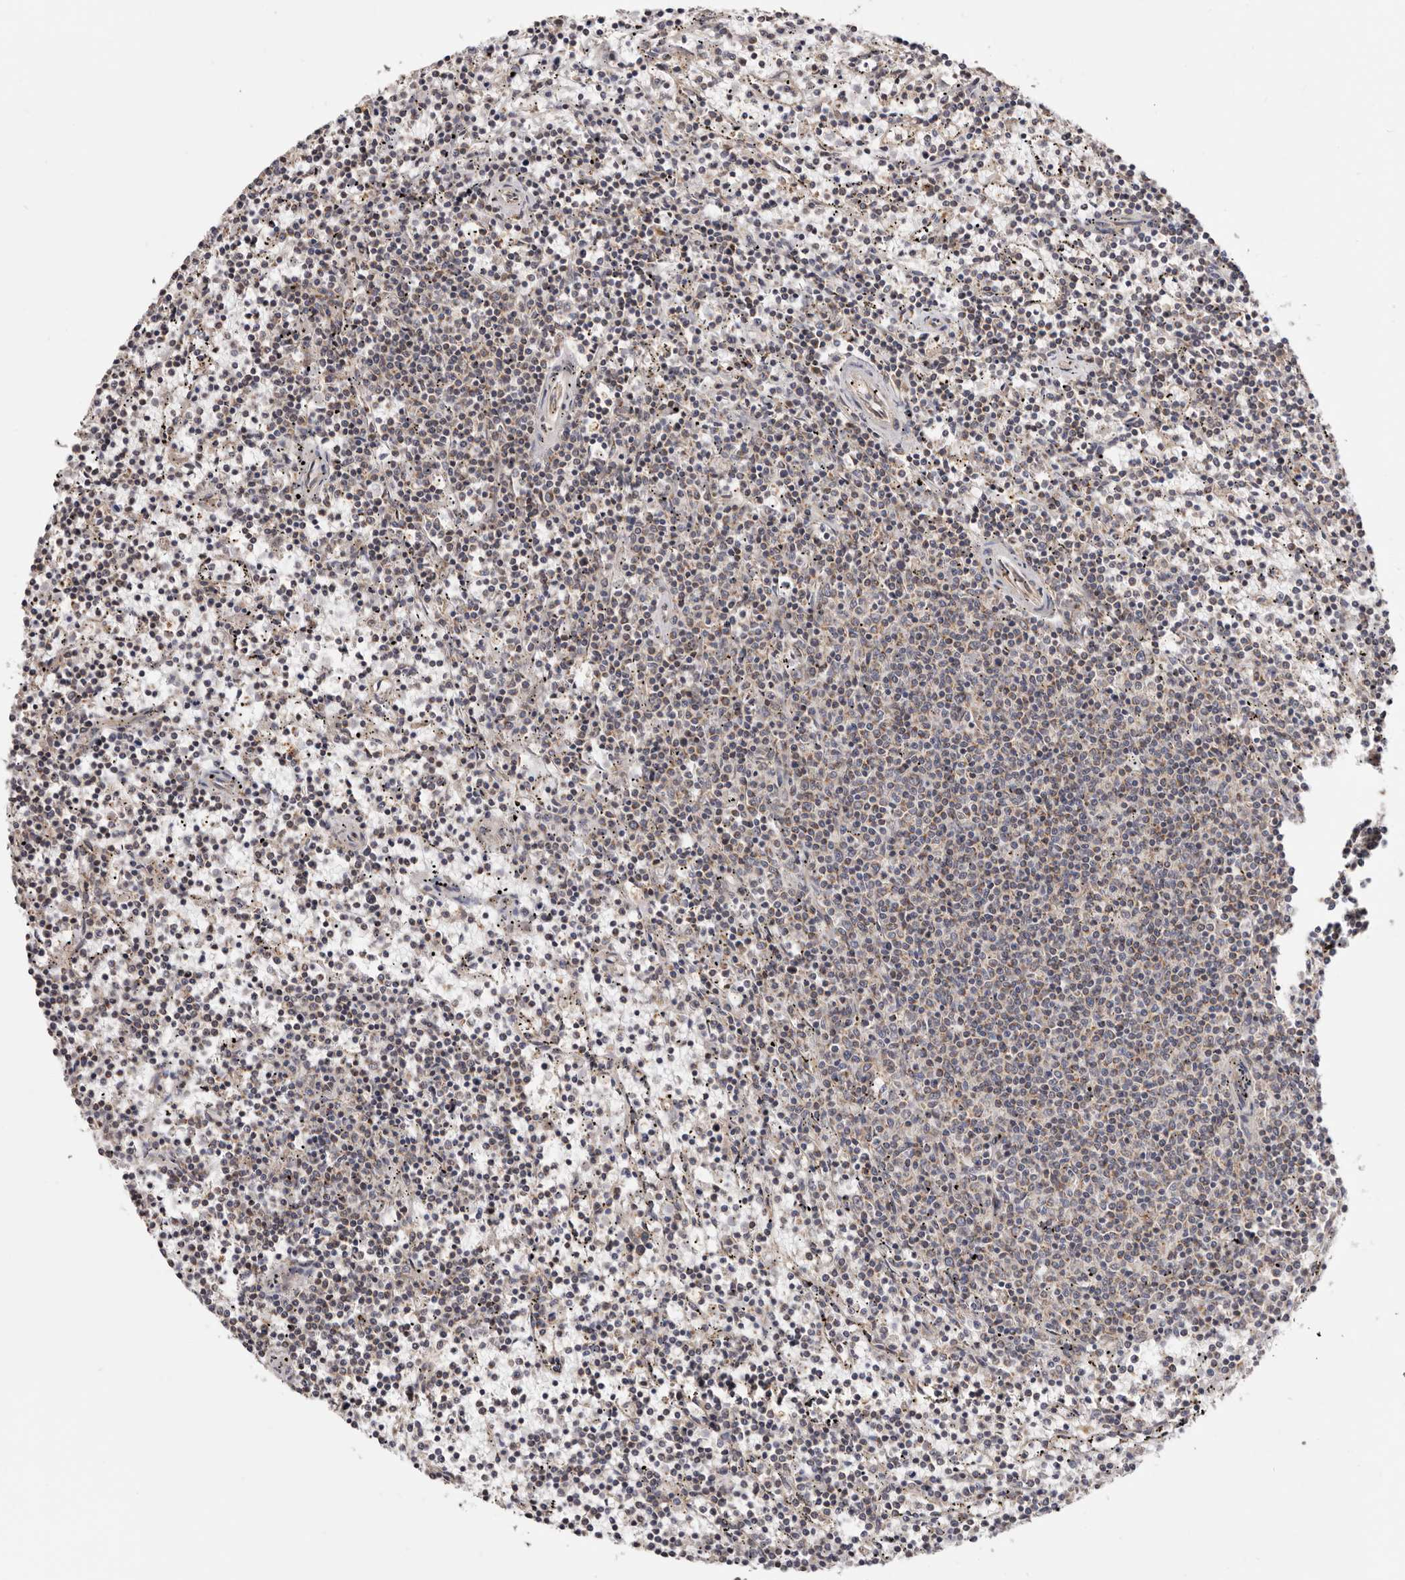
{"staining": {"intensity": "negative", "quantity": "none", "location": "none"}, "tissue": "lymphoma", "cell_type": "Tumor cells", "image_type": "cancer", "snomed": [{"axis": "morphology", "description": "Malignant lymphoma, non-Hodgkin's type, Low grade"}, {"axis": "topography", "description": "Spleen"}], "caption": "Immunohistochemistry micrograph of neoplastic tissue: low-grade malignant lymphoma, non-Hodgkin's type stained with DAB (3,3'-diaminobenzidine) displays no significant protein positivity in tumor cells.", "gene": "TMUB1", "patient": {"sex": "female", "age": 50}}